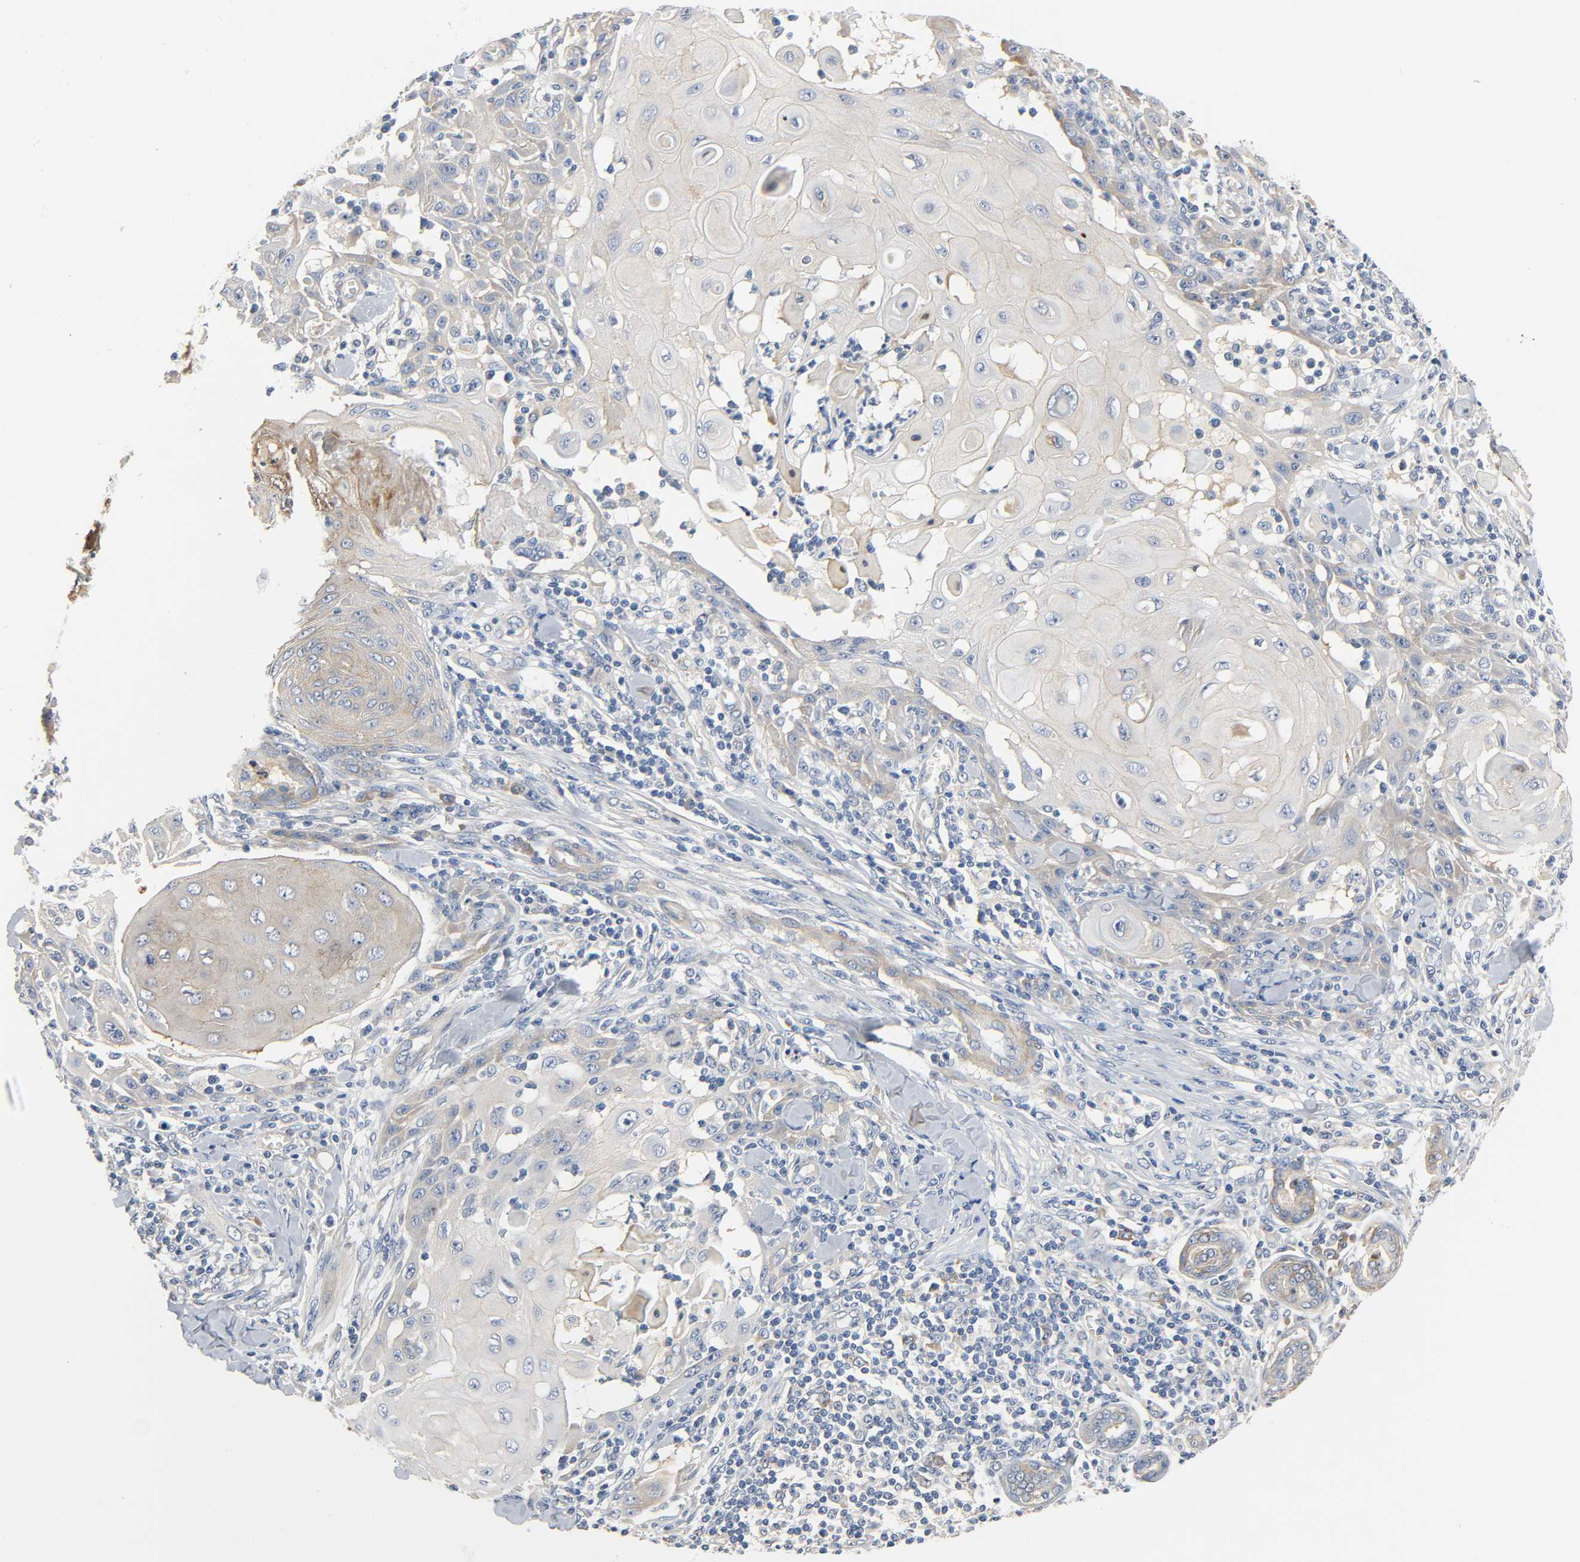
{"staining": {"intensity": "moderate", "quantity": "25%-75%", "location": "cytoplasmic/membranous"}, "tissue": "skin cancer", "cell_type": "Tumor cells", "image_type": "cancer", "snomed": [{"axis": "morphology", "description": "Squamous cell carcinoma, NOS"}, {"axis": "topography", "description": "Skin"}], "caption": "IHC staining of skin cancer, which exhibits medium levels of moderate cytoplasmic/membranous staining in approximately 25%-75% of tumor cells indicating moderate cytoplasmic/membranous protein positivity. The staining was performed using DAB (brown) for protein detection and nuclei were counterstained in hematoxylin (blue).", "gene": "ARPC1A", "patient": {"sex": "male", "age": 24}}